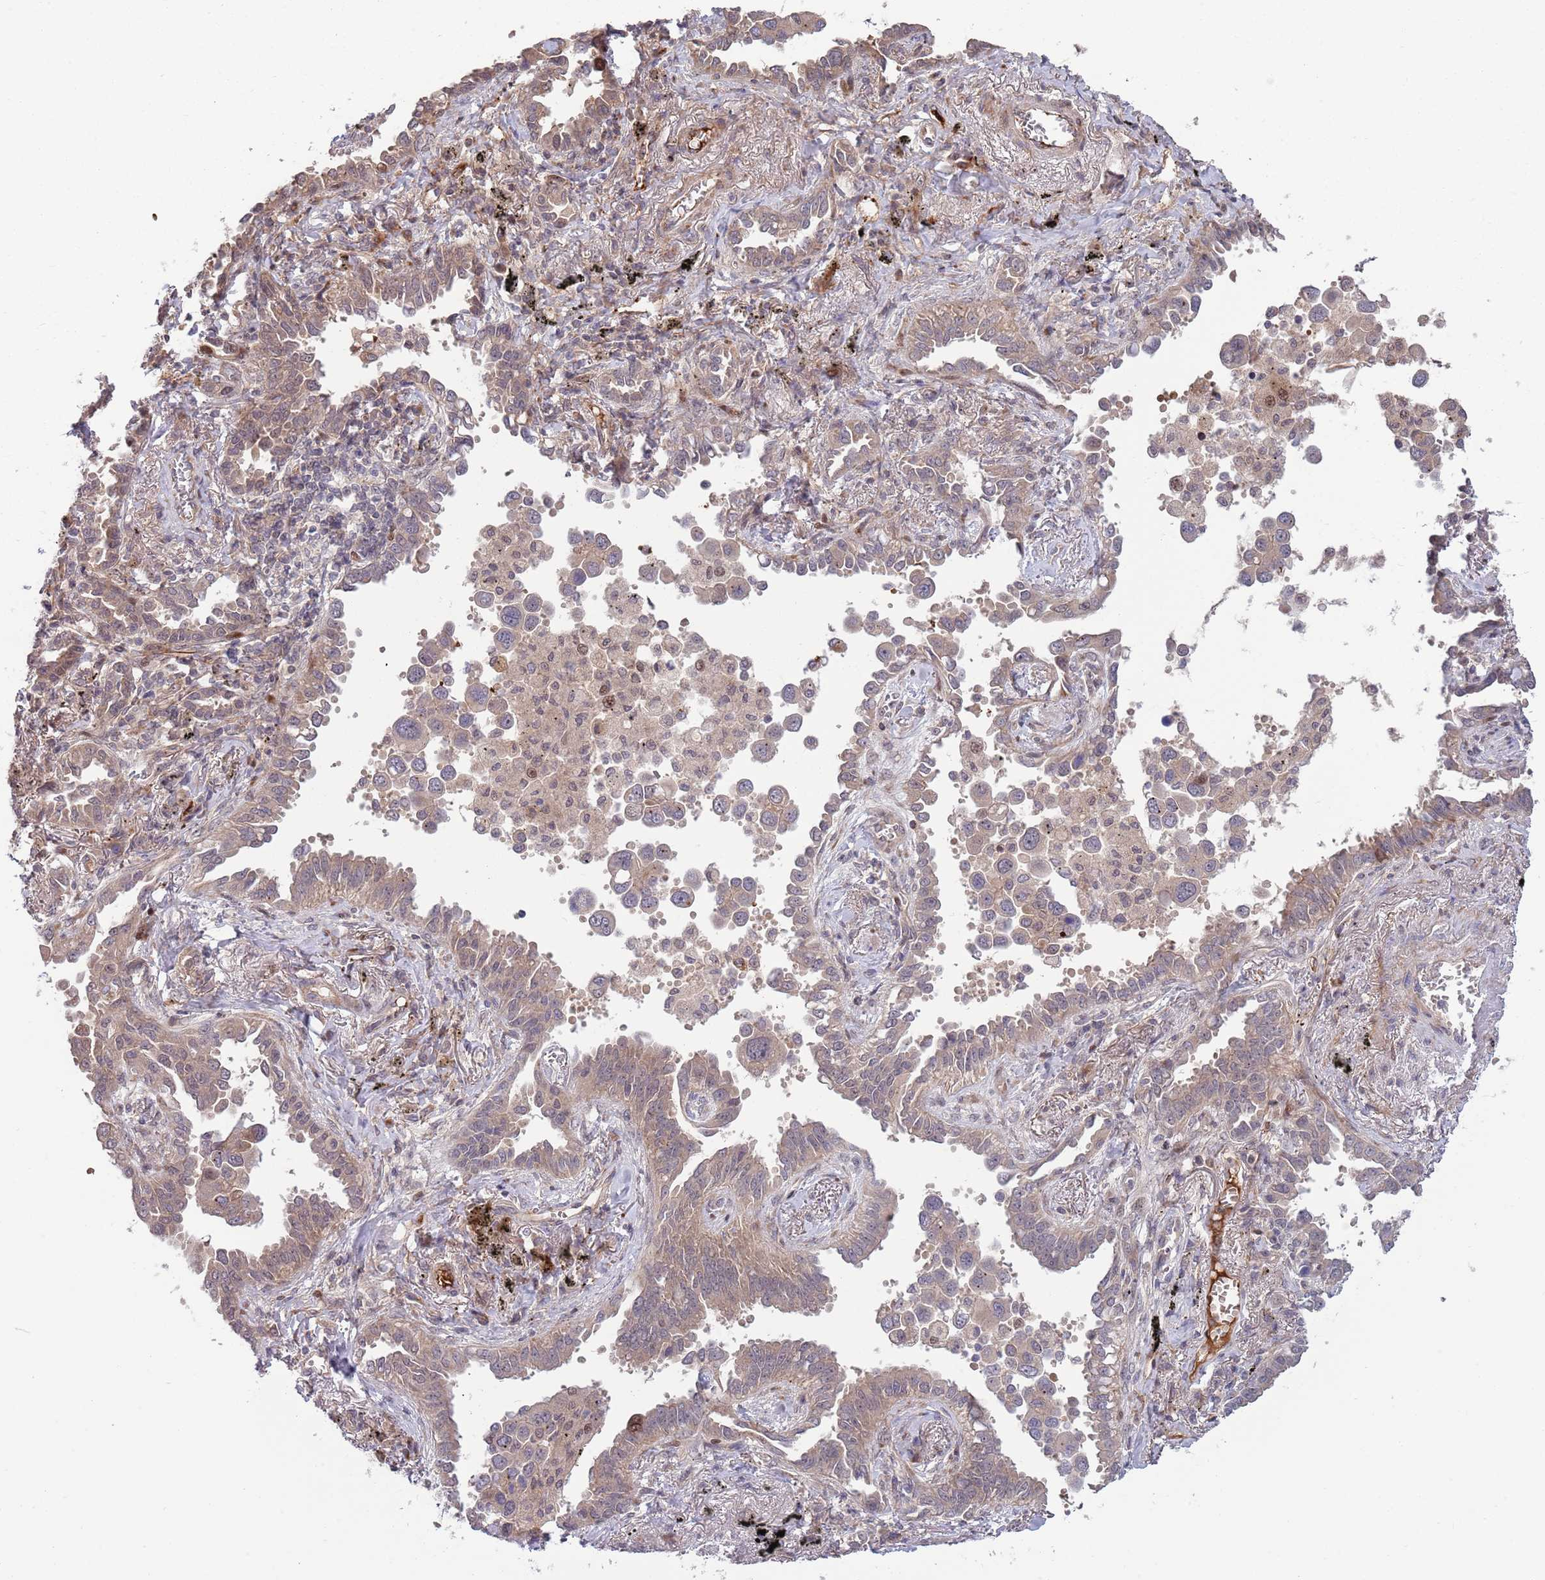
{"staining": {"intensity": "weak", "quantity": "25%-75%", "location": "cytoplasmic/membranous,nuclear"}, "tissue": "lung cancer", "cell_type": "Tumor cells", "image_type": "cancer", "snomed": [{"axis": "morphology", "description": "Adenocarcinoma, NOS"}, {"axis": "topography", "description": "Lung"}], "caption": "Protein staining of adenocarcinoma (lung) tissue shows weak cytoplasmic/membranous and nuclear positivity in approximately 25%-75% of tumor cells.", "gene": "NT5DC4", "patient": {"sex": "male", "age": 67}}